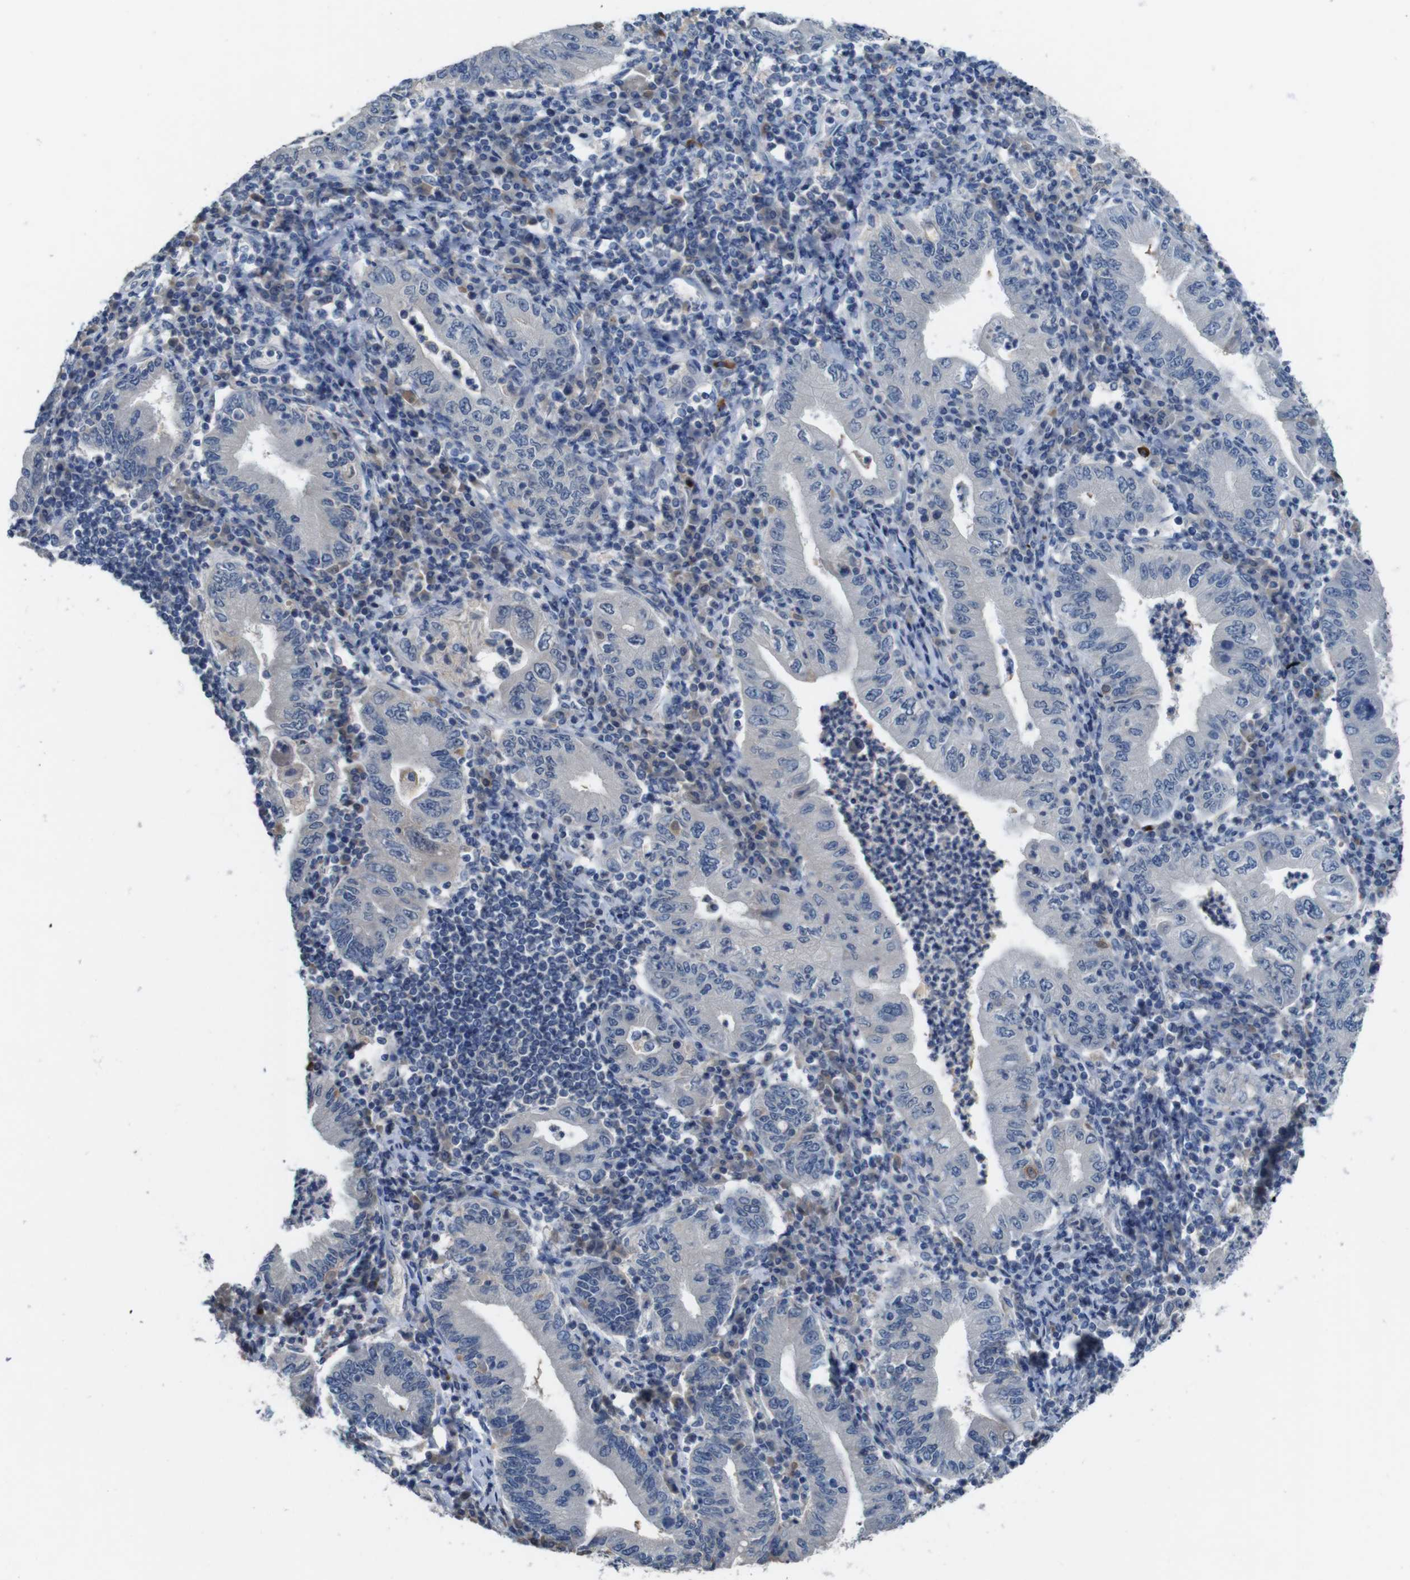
{"staining": {"intensity": "negative", "quantity": "none", "location": "none"}, "tissue": "stomach cancer", "cell_type": "Tumor cells", "image_type": "cancer", "snomed": [{"axis": "morphology", "description": "Normal tissue, NOS"}, {"axis": "morphology", "description": "Adenocarcinoma, NOS"}, {"axis": "topography", "description": "Esophagus"}, {"axis": "topography", "description": "Stomach, upper"}, {"axis": "topography", "description": "Peripheral nerve tissue"}], "caption": "Photomicrograph shows no protein expression in tumor cells of stomach adenocarcinoma tissue.", "gene": "SLC2A8", "patient": {"sex": "male", "age": 62}}